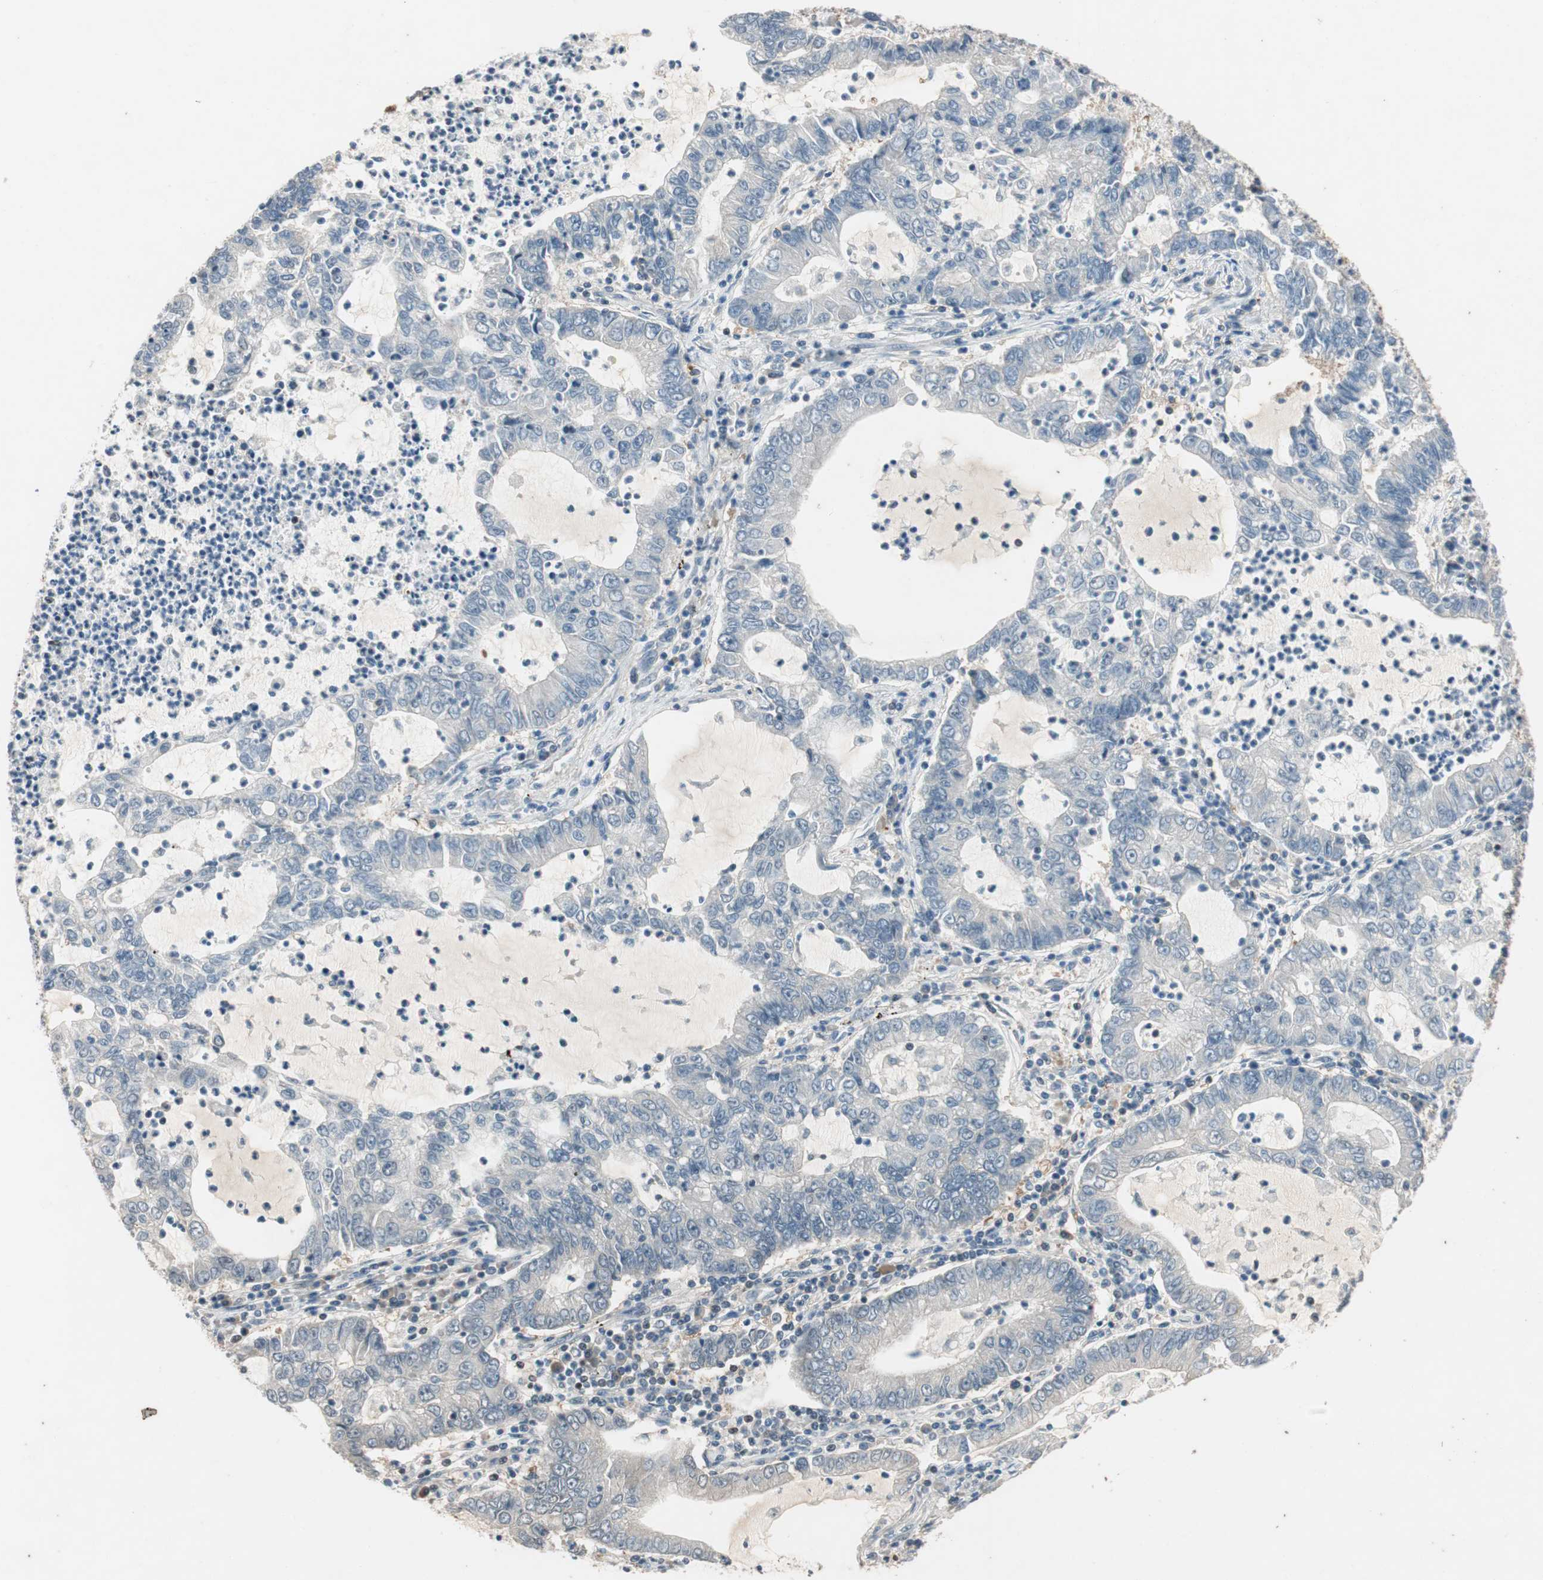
{"staining": {"intensity": "negative", "quantity": "none", "location": "none"}, "tissue": "lung cancer", "cell_type": "Tumor cells", "image_type": "cancer", "snomed": [{"axis": "morphology", "description": "Adenocarcinoma, NOS"}, {"axis": "topography", "description": "Lung"}], "caption": "The image shows no staining of tumor cells in adenocarcinoma (lung).", "gene": "SERPINB5", "patient": {"sex": "female", "age": 51}}